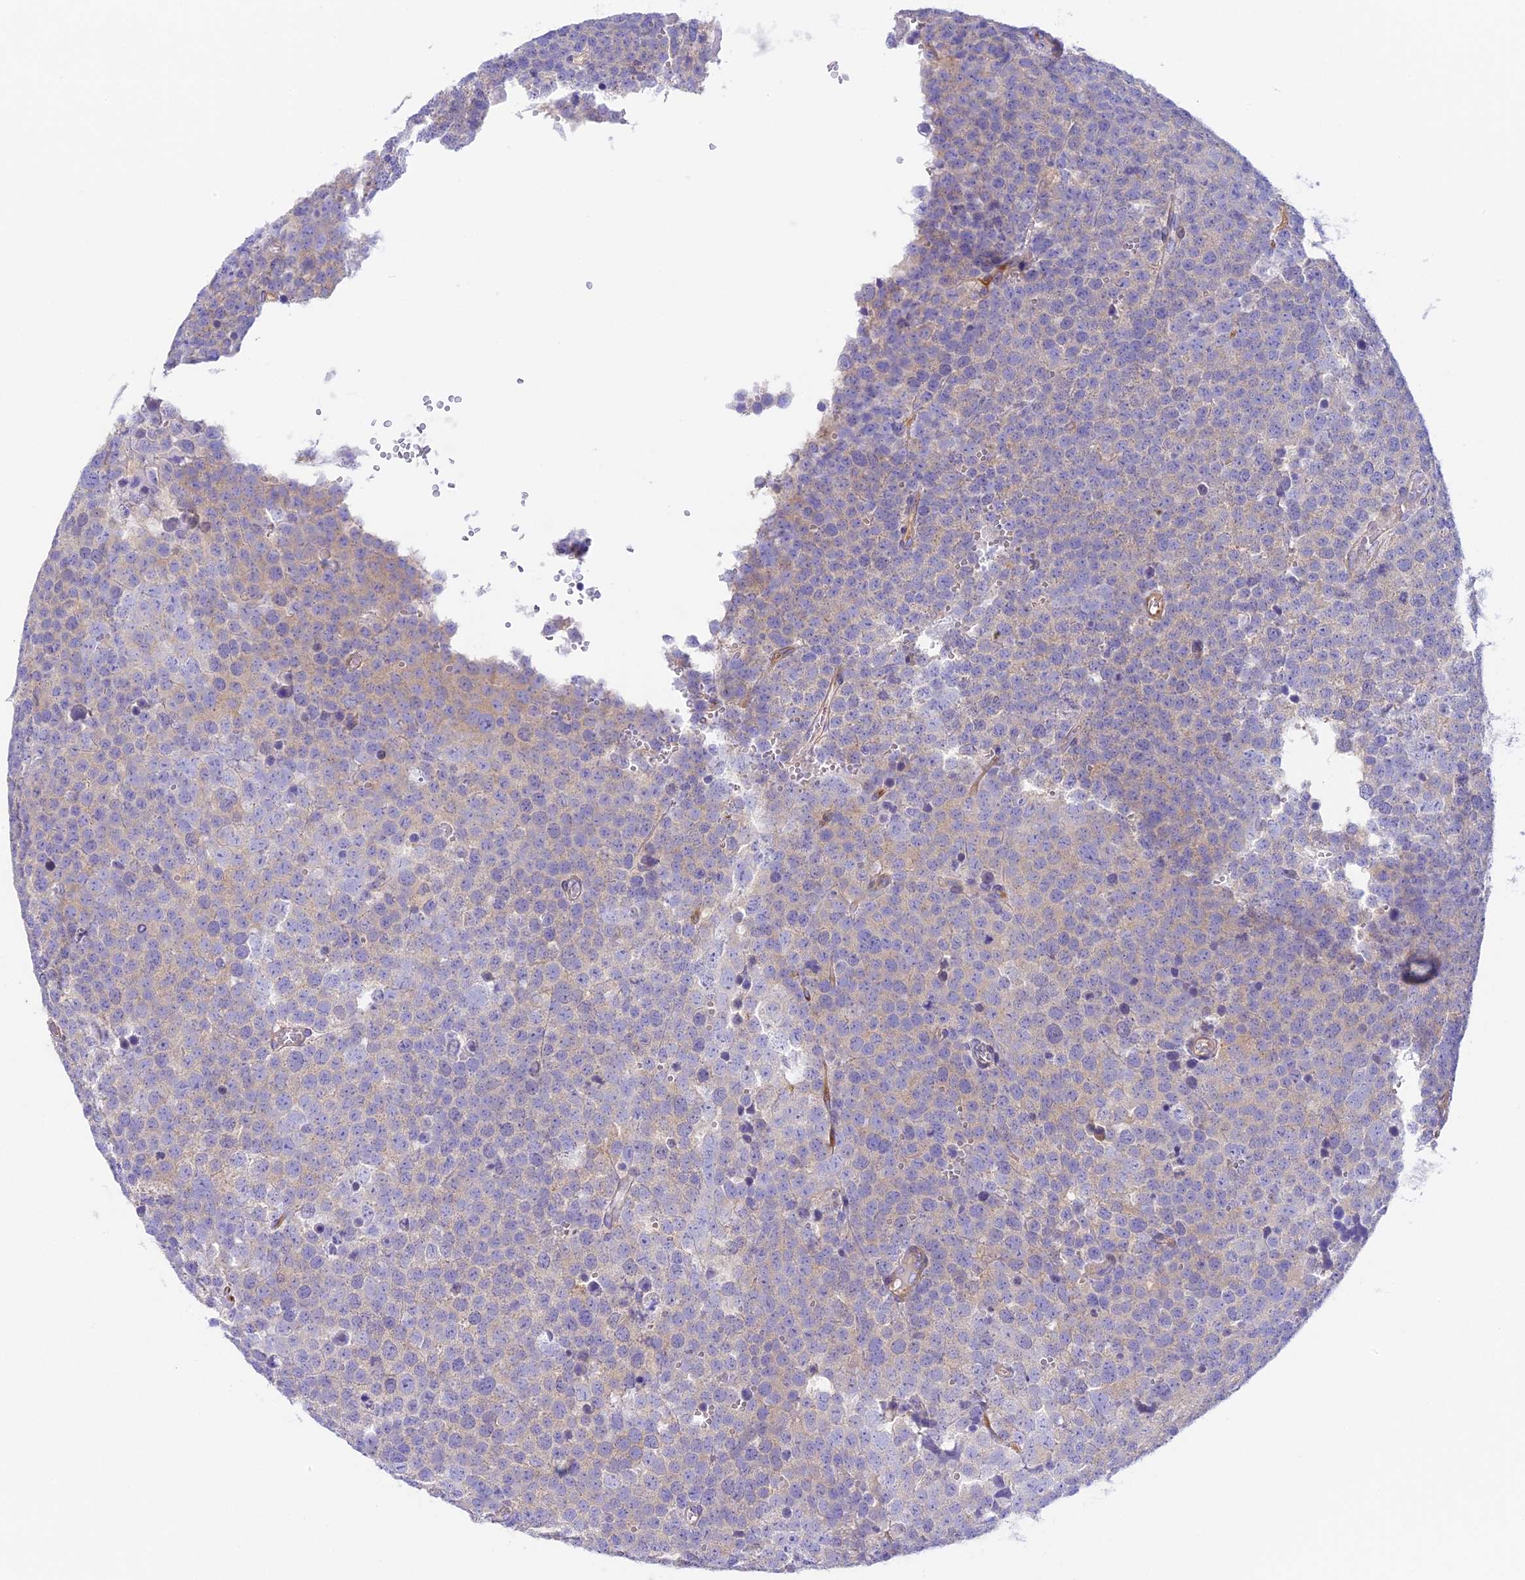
{"staining": {"intensity": "weak", "quantity": "<25%", "location": "cytoplasmic/membranous"}, "tissue": "testis cancer", "cell_type": "Tumor cells", "image_type": "cancer", "snomed": [{"axis": "morphology", "description": "Seminoma, NOS"}, {"axis": "topography", "description": "Testis"}], "caption": "Immunohistochemistry (IHC) image of neoplastic tissue: testis cancer stained with DAB (3,3'-diaminobenzidine) shows no significant protein staining in tumor cells.", "gene": "HOMER3", "patient": {"sex": "male", "age": 71}}